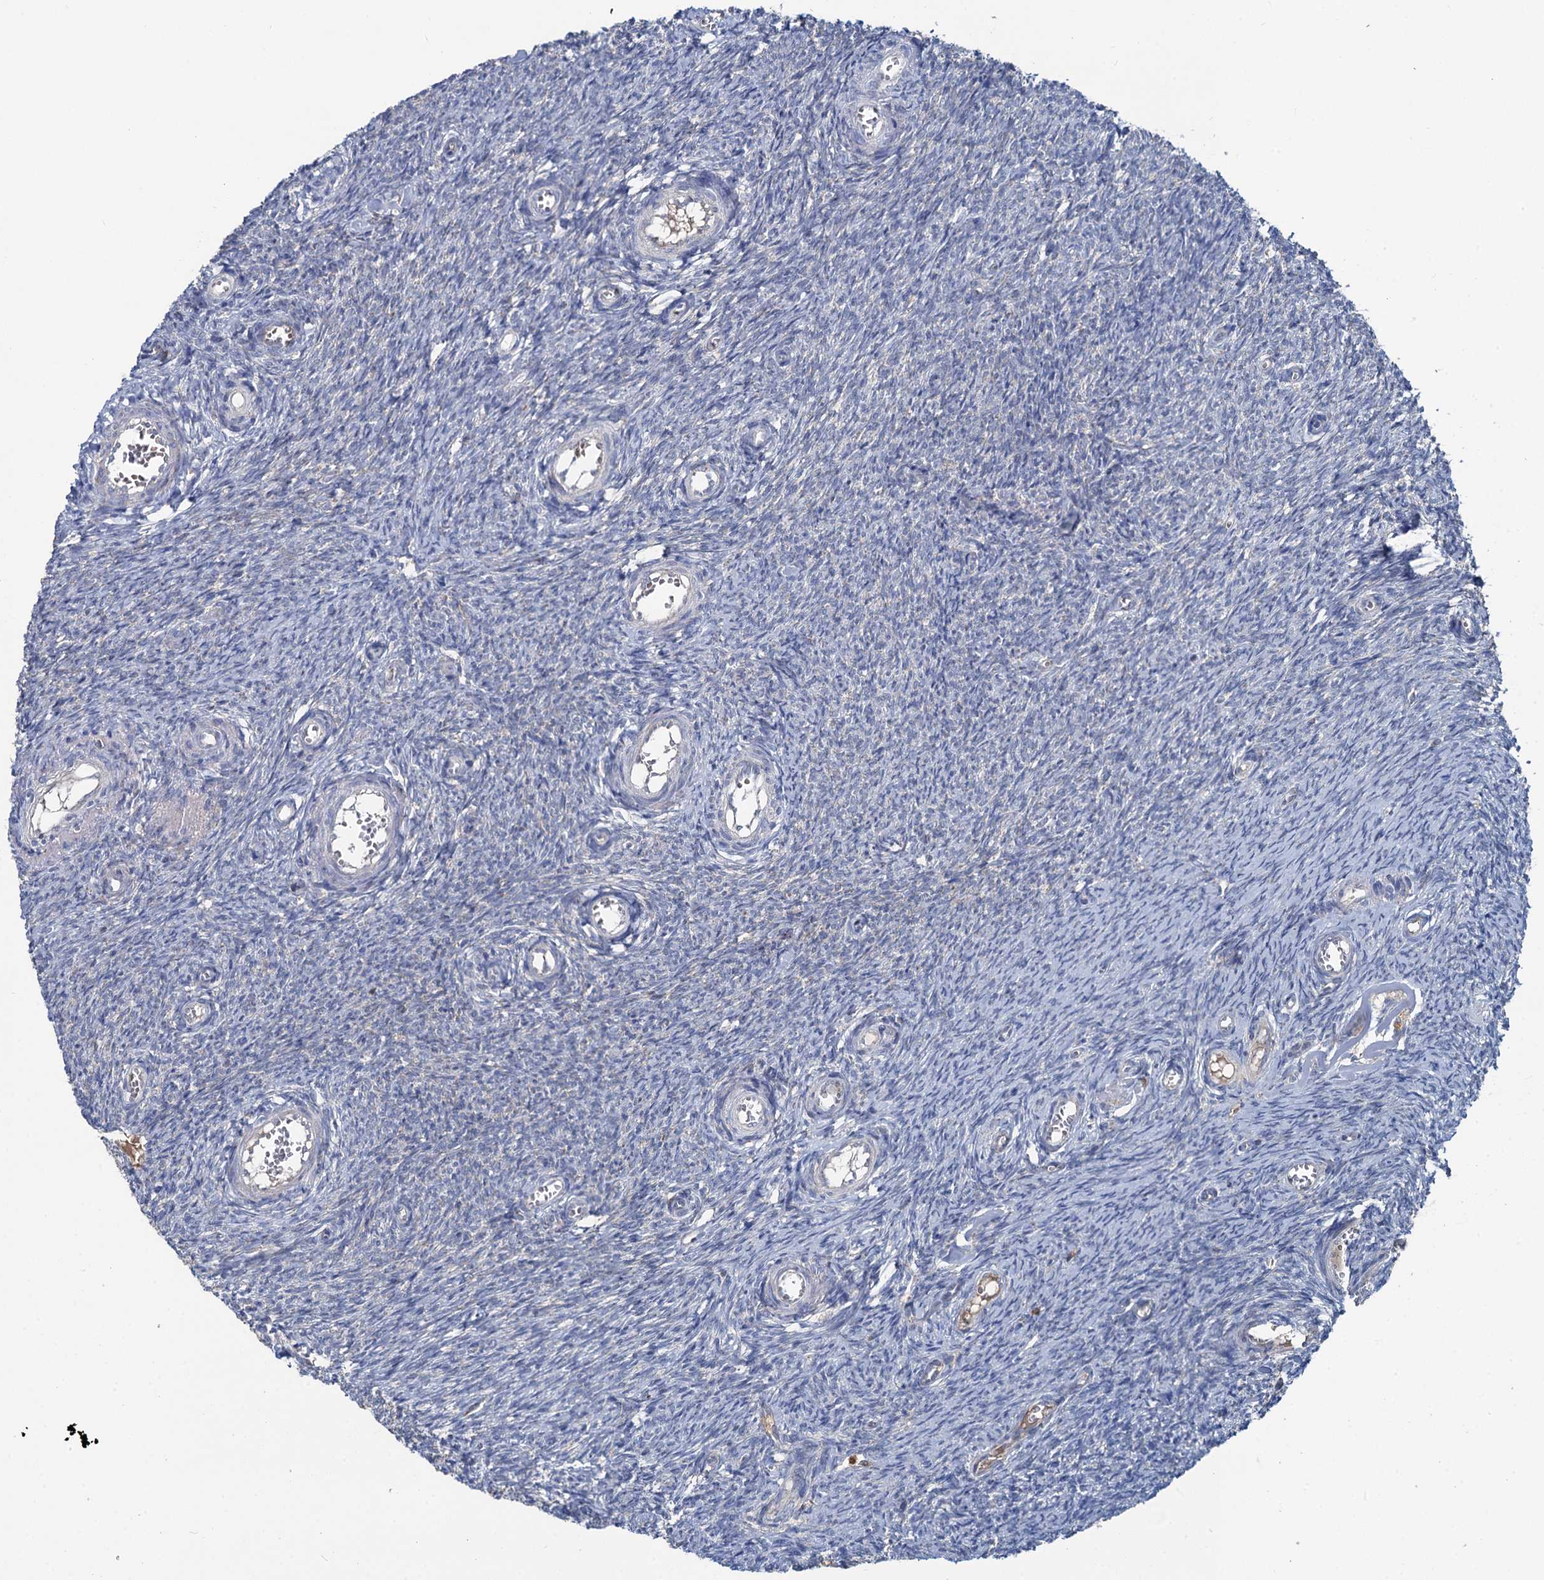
{"staining": {"intensity": "negative", "quantity": "none", "location": "none"}, "tissue": "ovary", "cell_type": "Ovarian stroma cells", "image_type": "normal", "snomed": [{"axis": "morphology", "description": "Normal tissue, NOS"}, {"axis": "topography", "description": "Ovary"}], "caption": "The immunohistochemistry (IHC) micrograph has no significant staining in ovarian stroma cells of ovary.", "gene": "METTL4", "patient": {"sex": "female", "age": 44}}